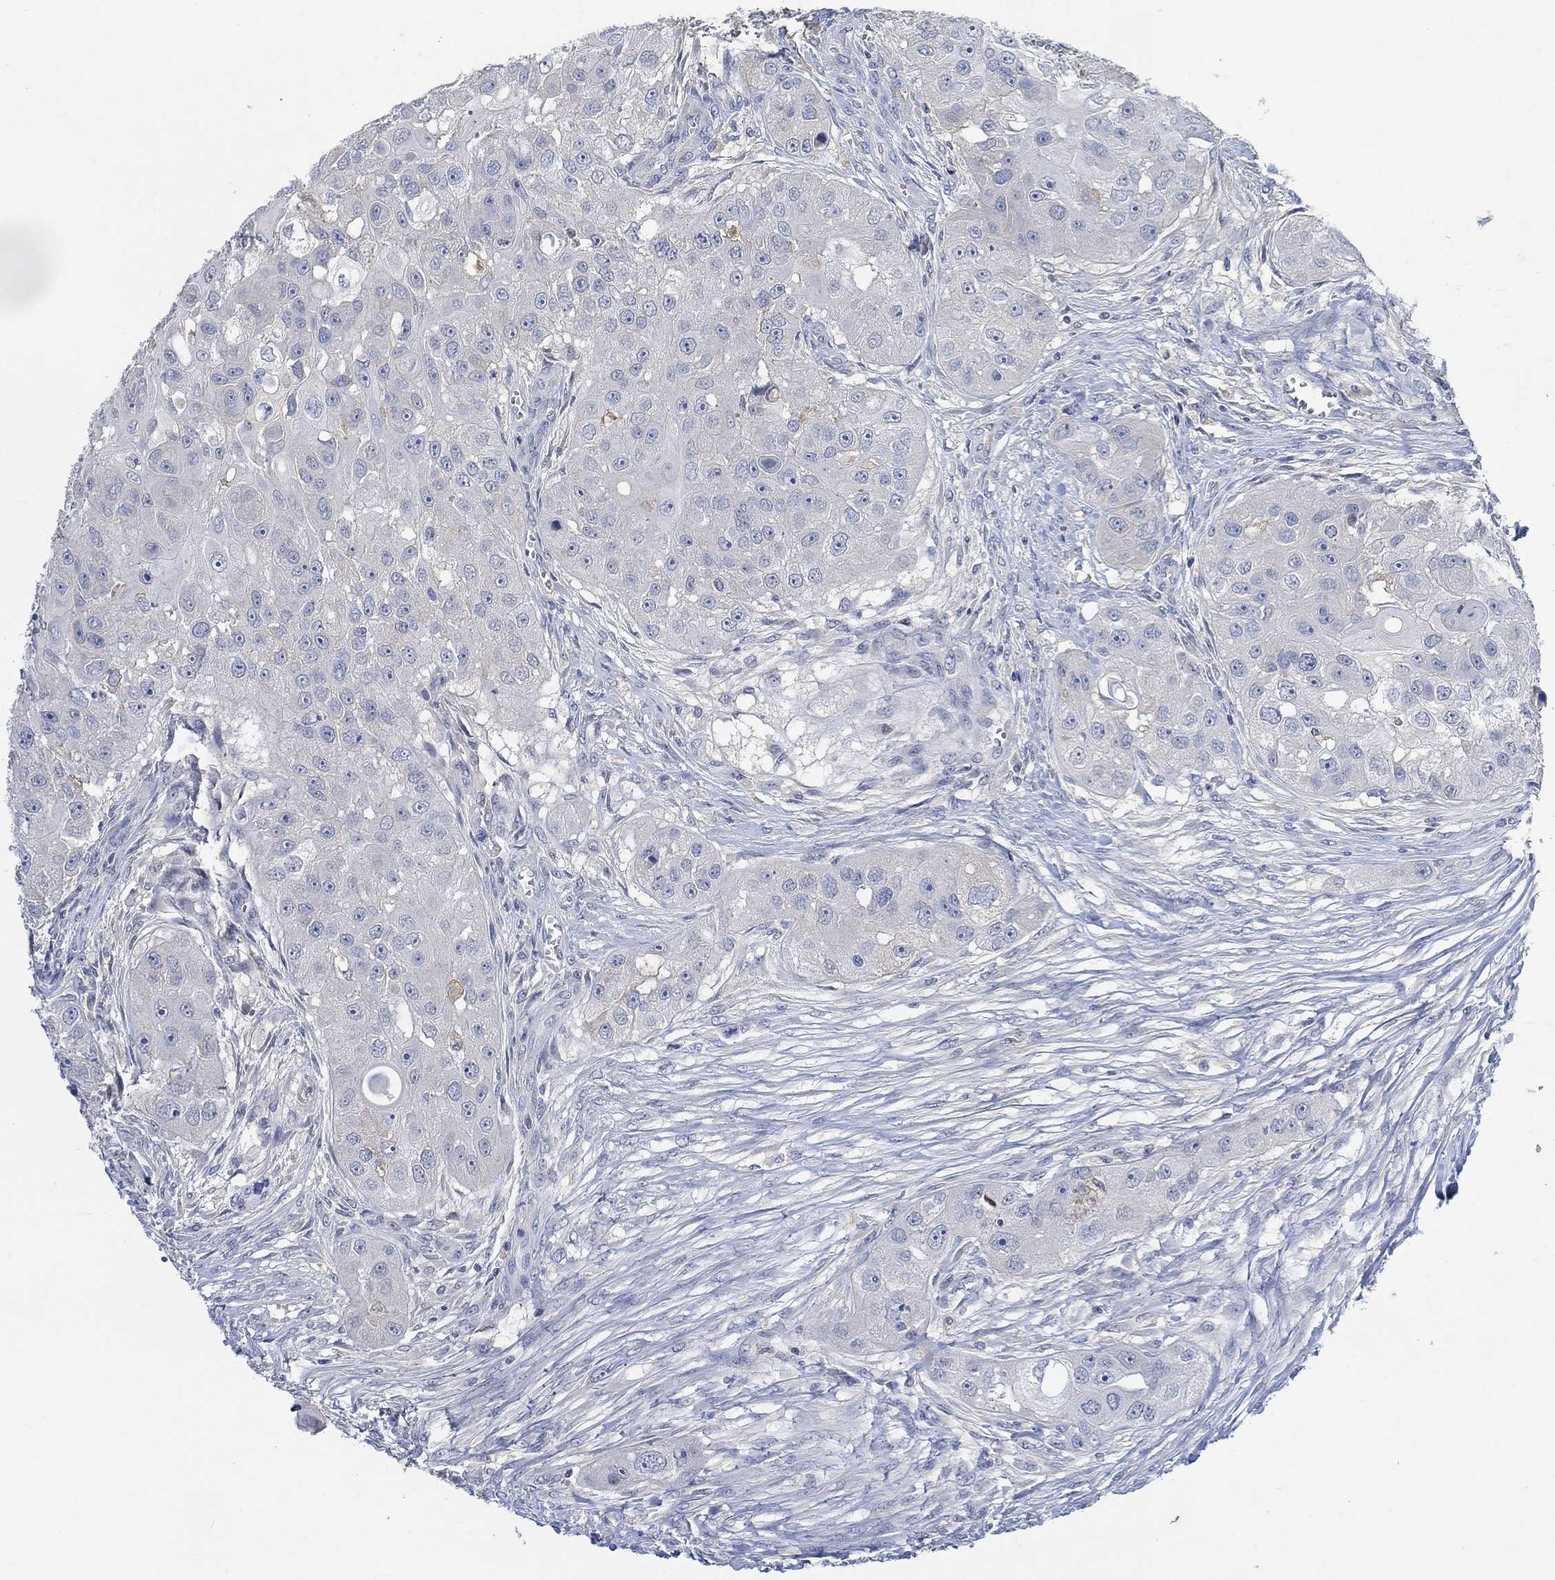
{"staining": {"intensity": "negative", "quantity": "none", "location": "none"}, "tissue": "head and neck cancer", "cell_type": "Tumor cells", "image_type": "cancer", "snomed": [{"axis": "morphology", "description": "Normal tissue, NOS"}, {"axis": "morphology", "description": "Squamous cell carcinoma, NOS"}, {"axis": "topography", "description": "Skeletal muscle"}, {"axis": "topography", "description": "Head-Neck"}], "caption": "Tumor cells are negative for brown protein staining in squamous cell carcinoma (head and neck). (Stains: DAB immunohistochemistry (IHC) with hematoxylin counter stain, Microscopy: brightfield microscopy at high magnification).", "gene": "MSTN", "patient": {"sex": "male", "age": 51}}